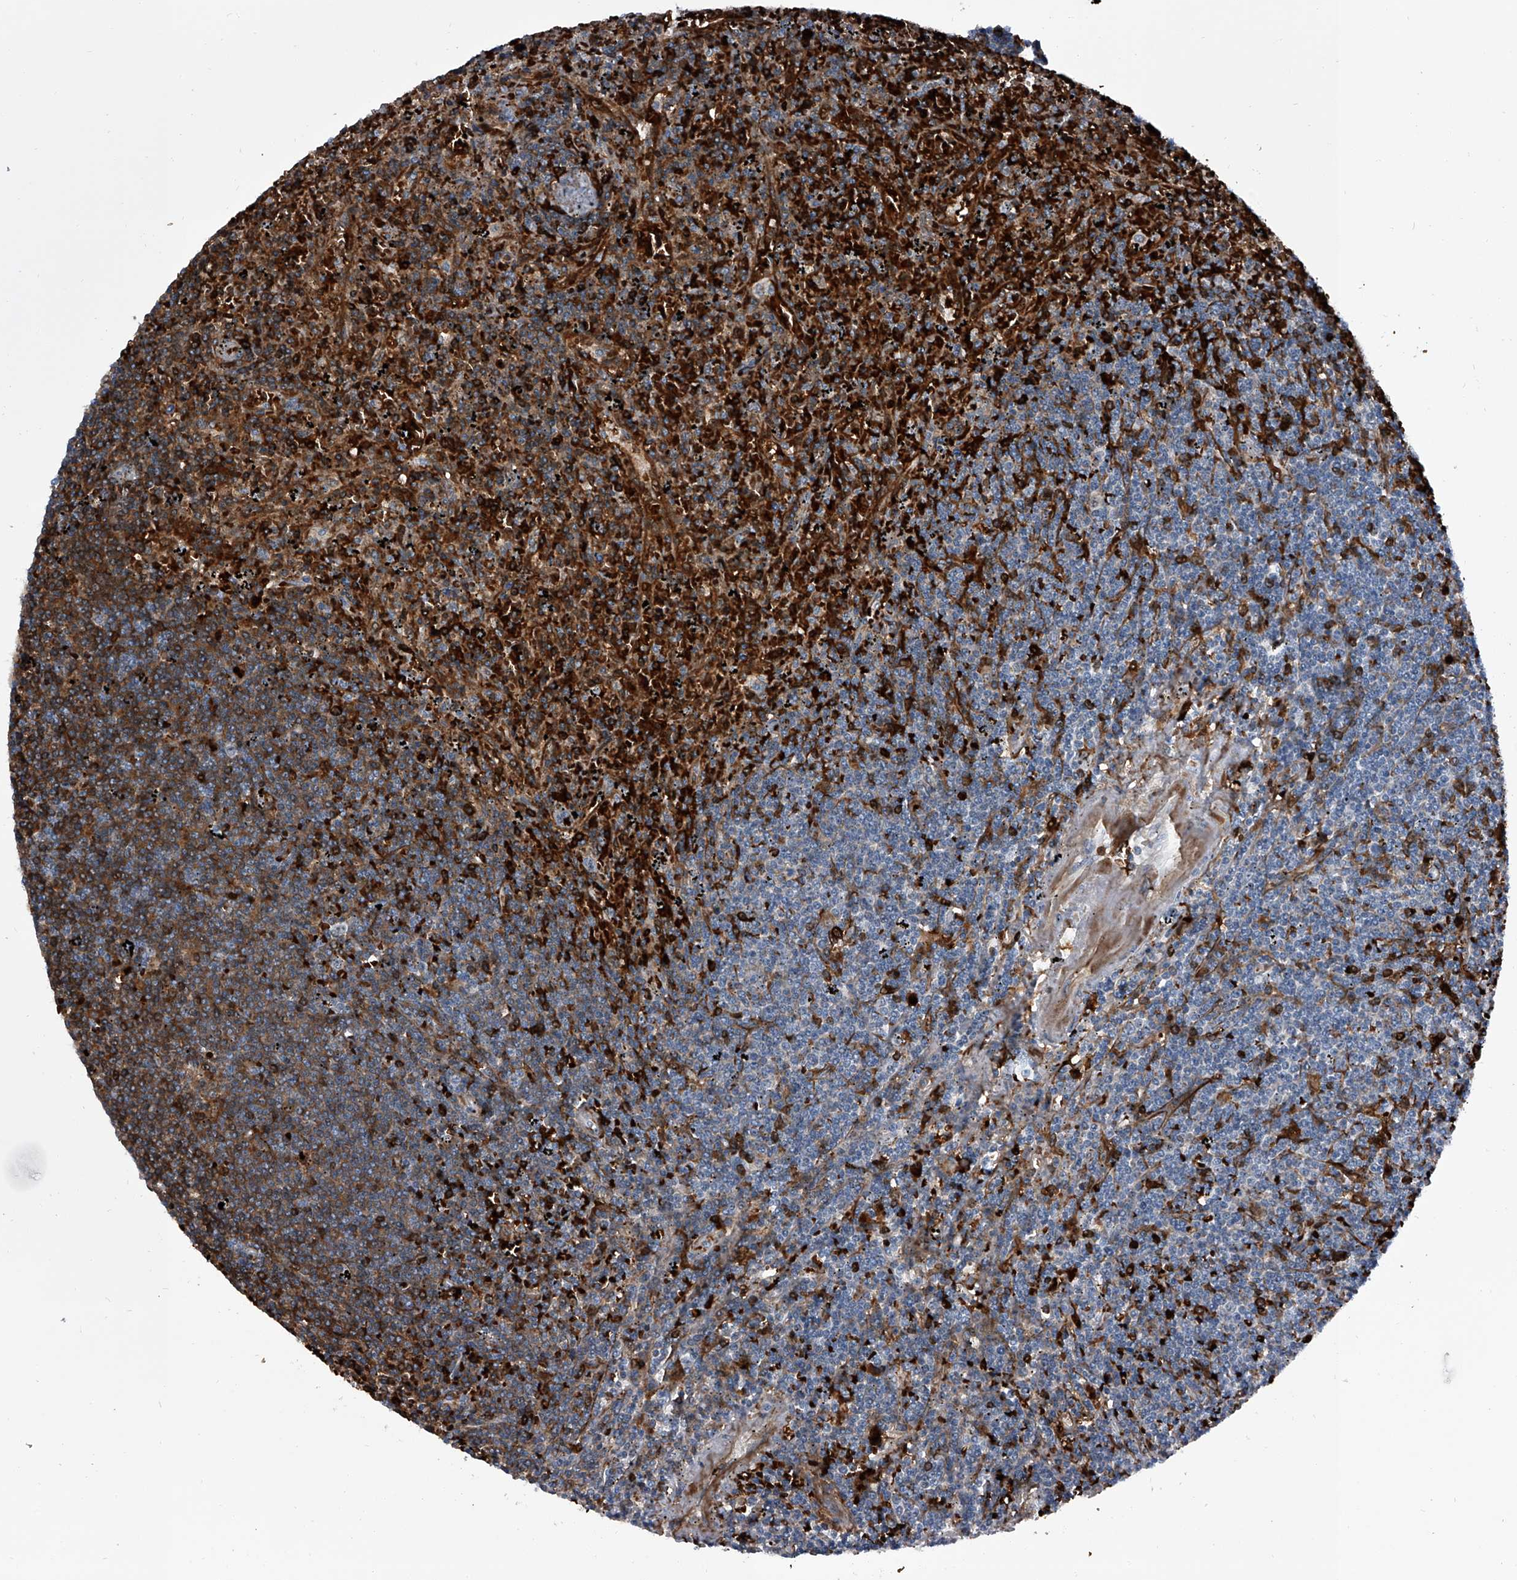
{"staining": {"intensity": "moderate", "quantity": "<25%", "location": "cytoplasmic/membranous"}, "tissue": "lymphoma", "cell_type": "Tumor cells", "image_type": "cancer", "snomed": [{"axis": "morphology", "description": "Malignant lymphoma, non-Hodgkin's type, Low grade"}, {"axis": "topography", "description": "Spleen"}], "caption": "Immunohistochemistry (IHC) (DAB) staining of lymphoma exhibits moderate cytoplasmic/membranous protein expression in approximately <25% of tumor cells.", "gene": "CEP85L", "patient": {"sex": "male", "age": 76}}